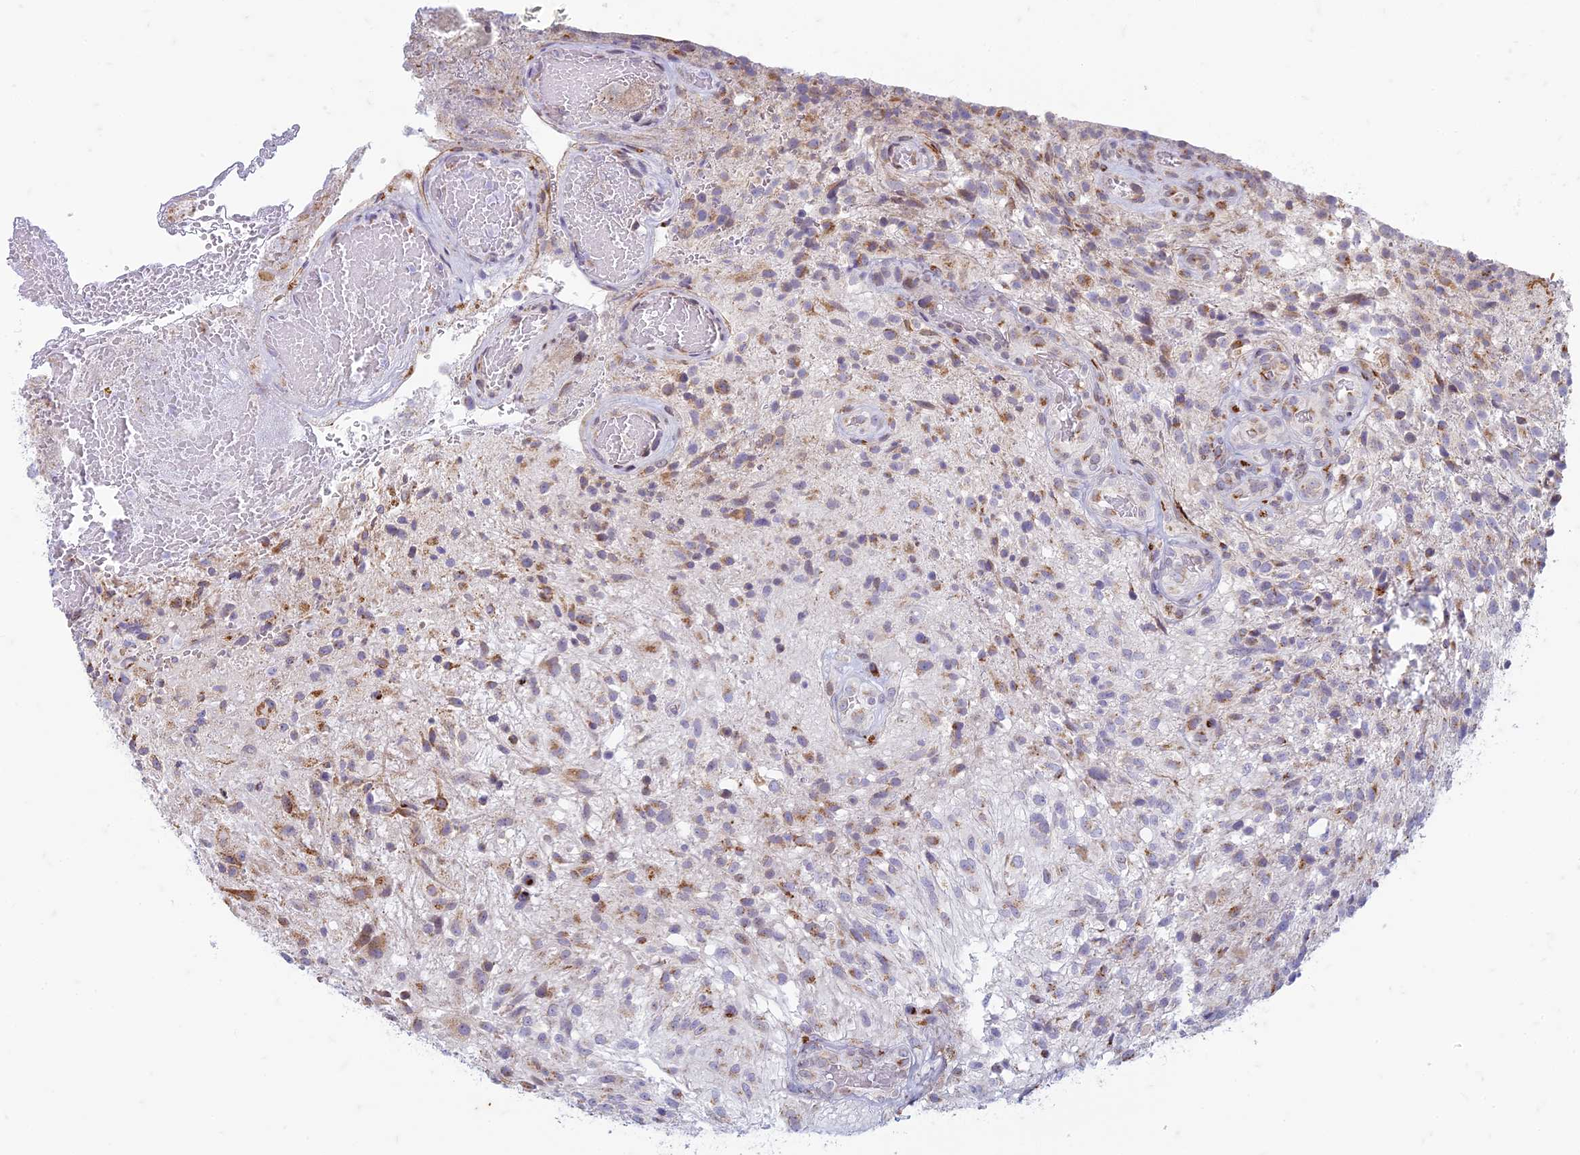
{"staining": {"intensity": "moderate", "quantity": "25%-75%", "location": "cytoplasmic/membranous"}, "tissue": "glioma", "cell_type": "Tumor cells", "image_type": "cancer", "snomed": [{"axis": "morphology", "description": "Glioma, malignant, High grade"}, {"axis": "topography", "description": "Brain"}], "caption": "High-grade glioma (malignant) stained with IHC reveals moderate cytoplasmic/membranous positivity in about 25%-75% of tumor cells.", "gene": "FAM3C", "patient": {"sex": "male", "age": 56}}